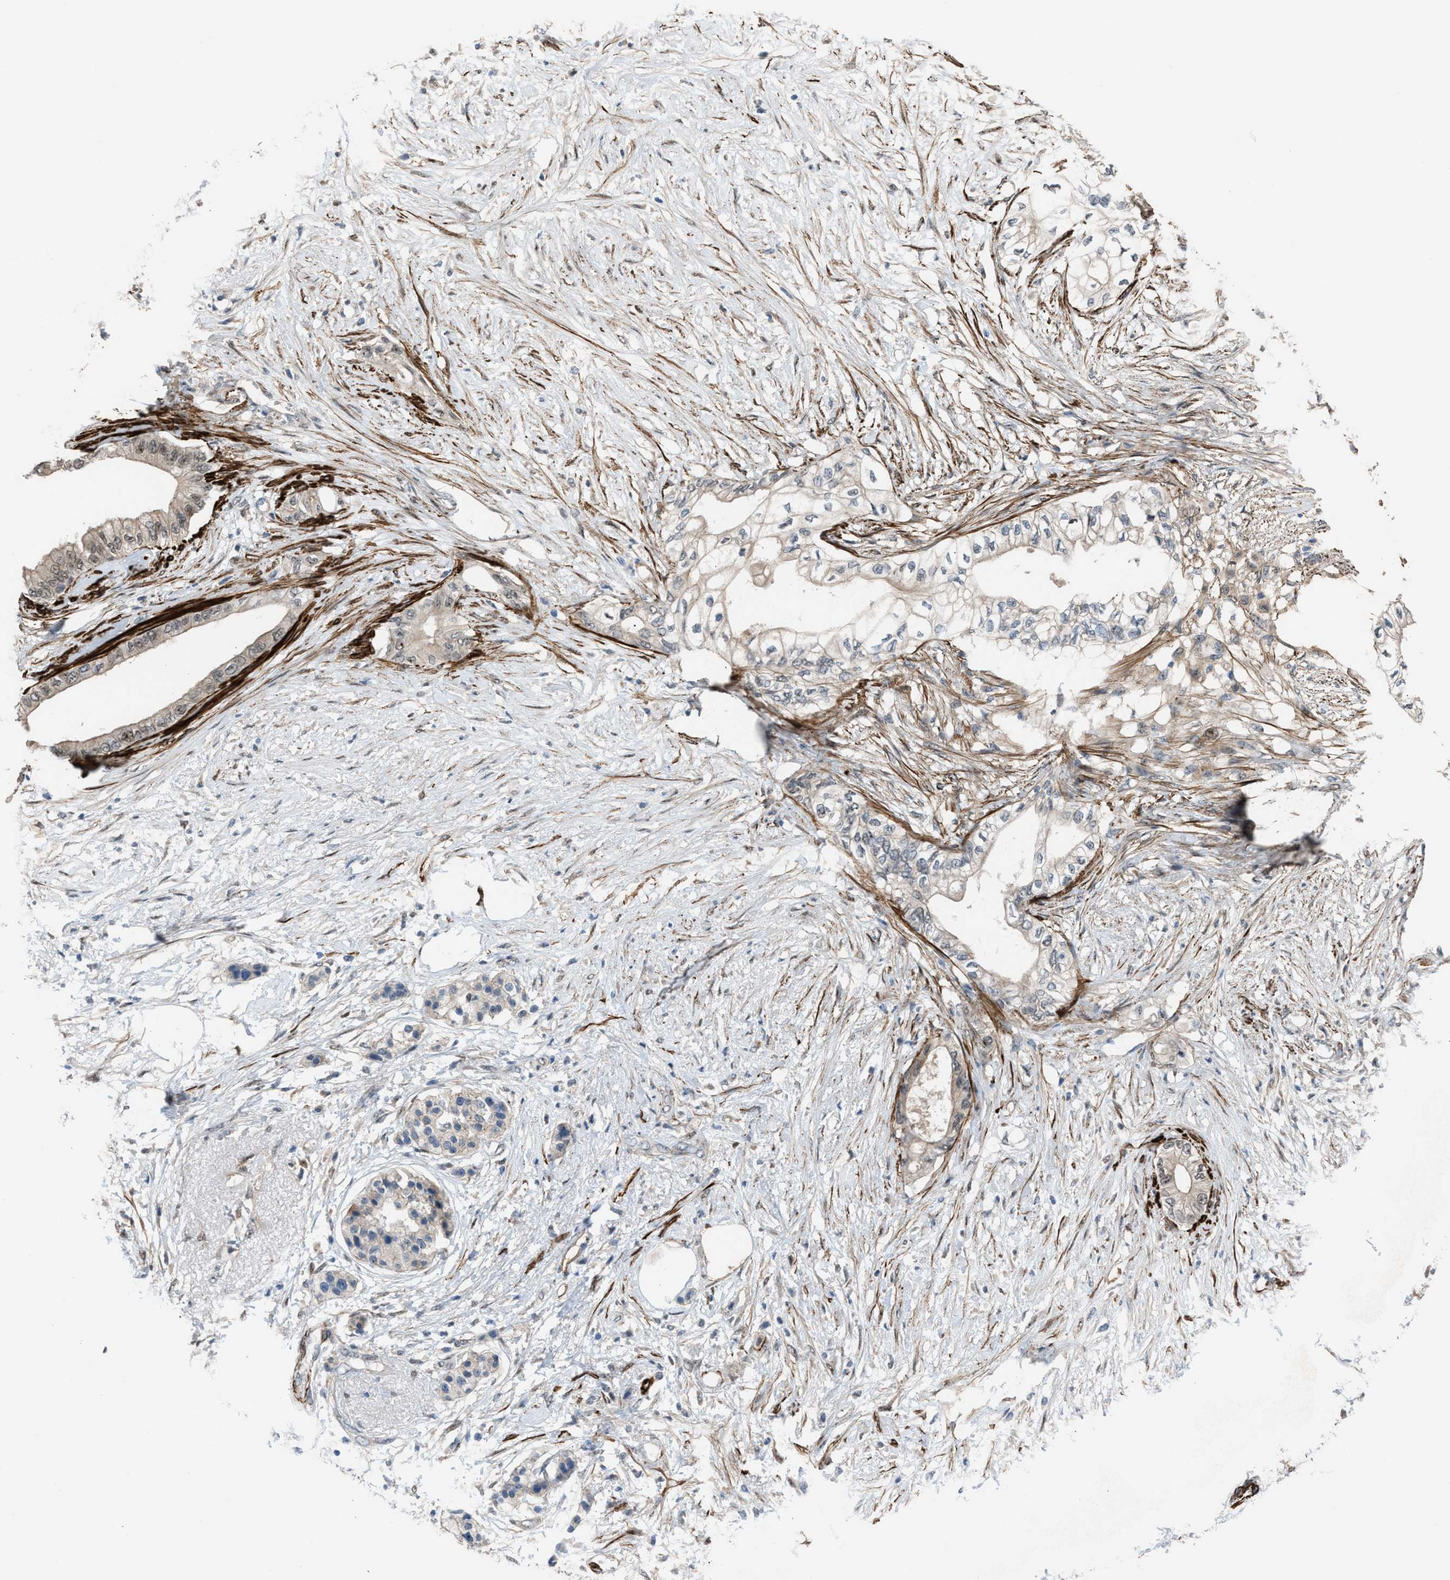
{"staining": {"intensity": "negative", "quantity": "none", "location": "none"}, "tissue": "pancreatic cancer", "cell_type": "Tumor cells", "image_type": "cancer", "snomed": [{"axis": "morphology", "description": "Normal tissue, NOS"}, {"axis": "morphology", "description": "Adenocarcinoma, NOS"}, {"axis": "topography", "description": "Pancreas"}, {"axis": "topography", "description": "Duodenum"}], "caption": "There is no significant staining in tumor cells of adenocarcinoma (pancreatic).", "gene": "NQO2", "patient": {"sex": "female", "age": 60}}